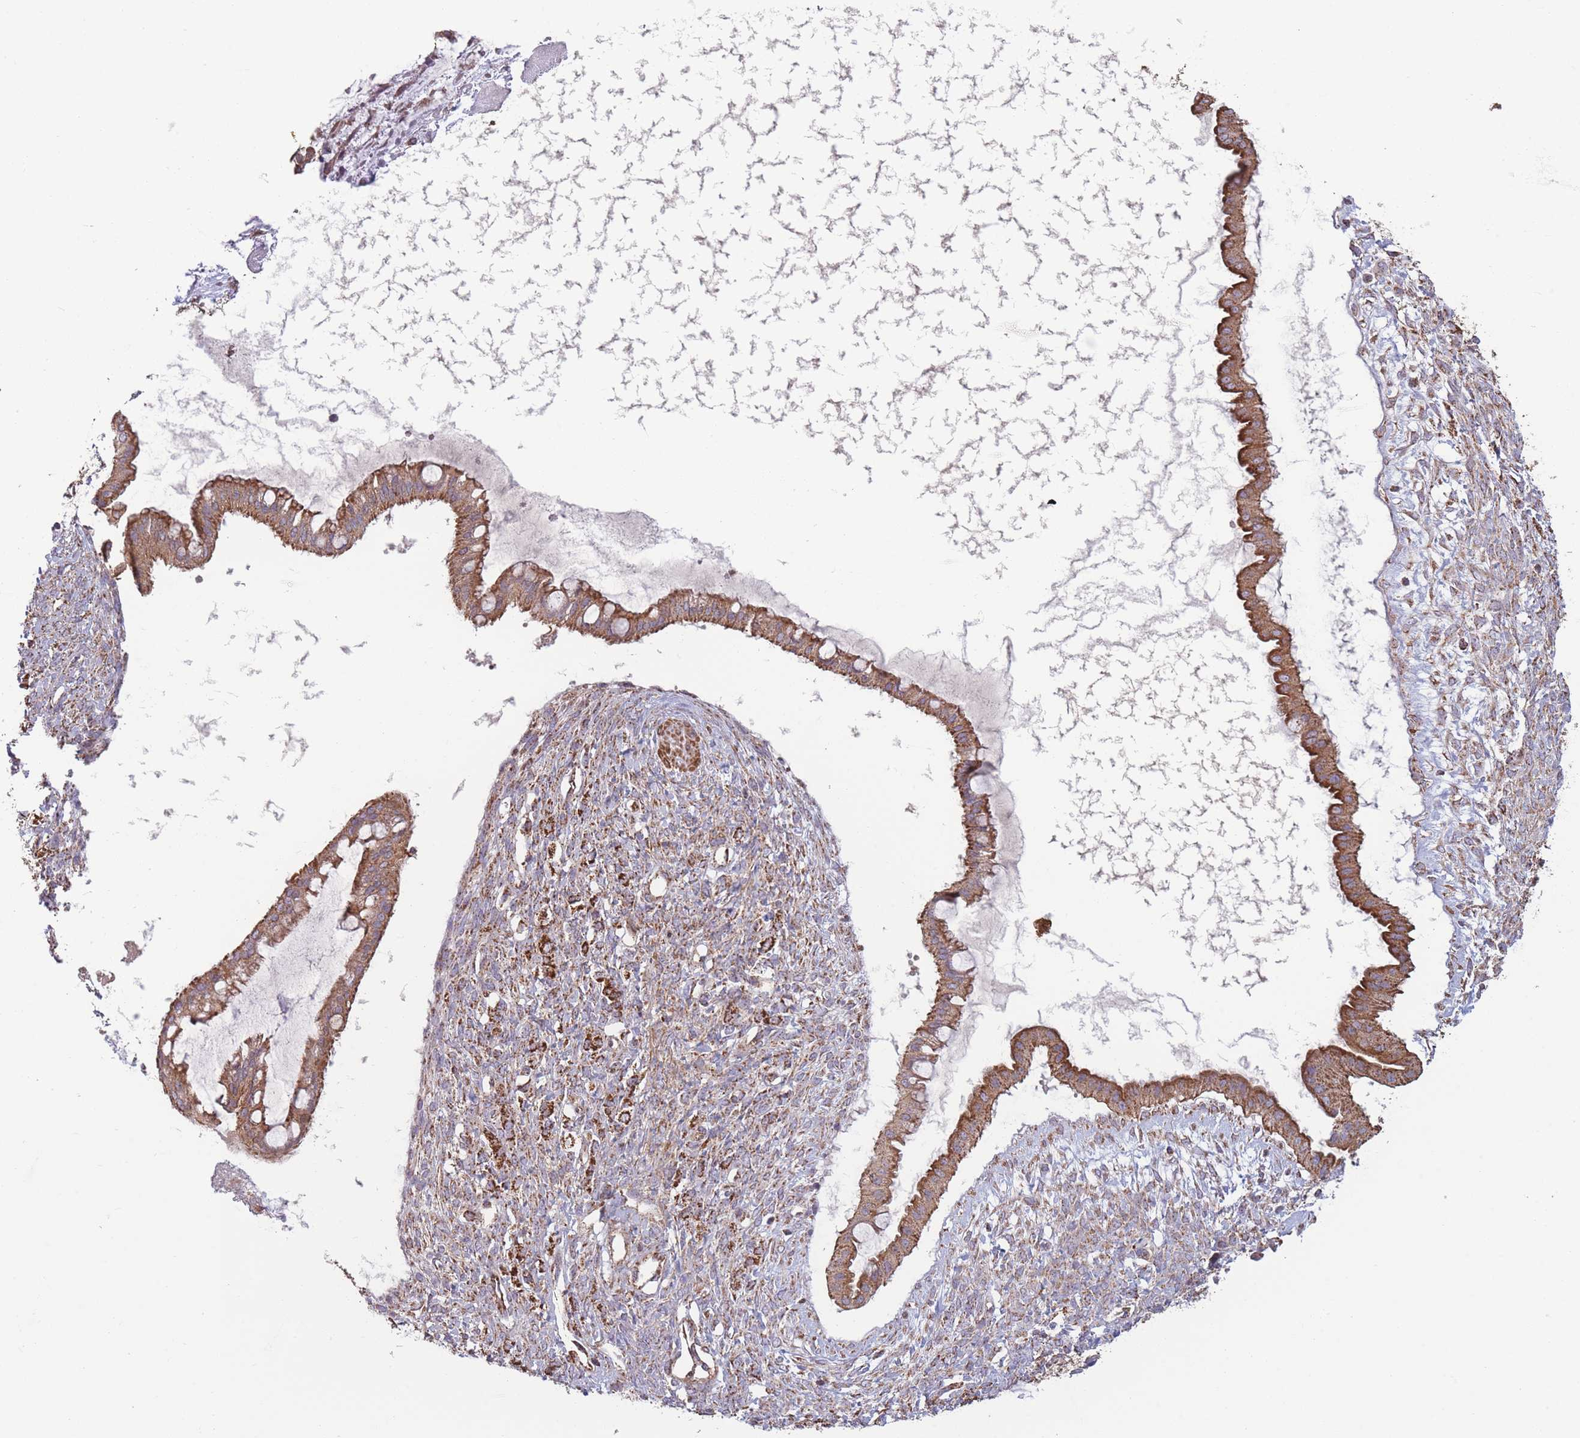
{"staining": {"intensity": "strong", "quantity": ">75%", "location": "cytoplasmic/membranous"}, "tissue": "ovarian cancer", "cell_type": "Tumor cells", "image_type": "cancer", "snomed": [{"axis": "morphology", "description": "Cystadenocarcinoma, mucinous, NOS"}, {"axis": "topography", "description": "Ovary"}], "caption": "A photomicrograph showing strong cytoplasmic/membranous staining in about >75% of tumor cells in ovarian mucinous cystadenocarcinoma, as visualized by brown immunohistochemical staining.", "gene": "KIF16B", "patient": {"sex": "female", "age": 73}}